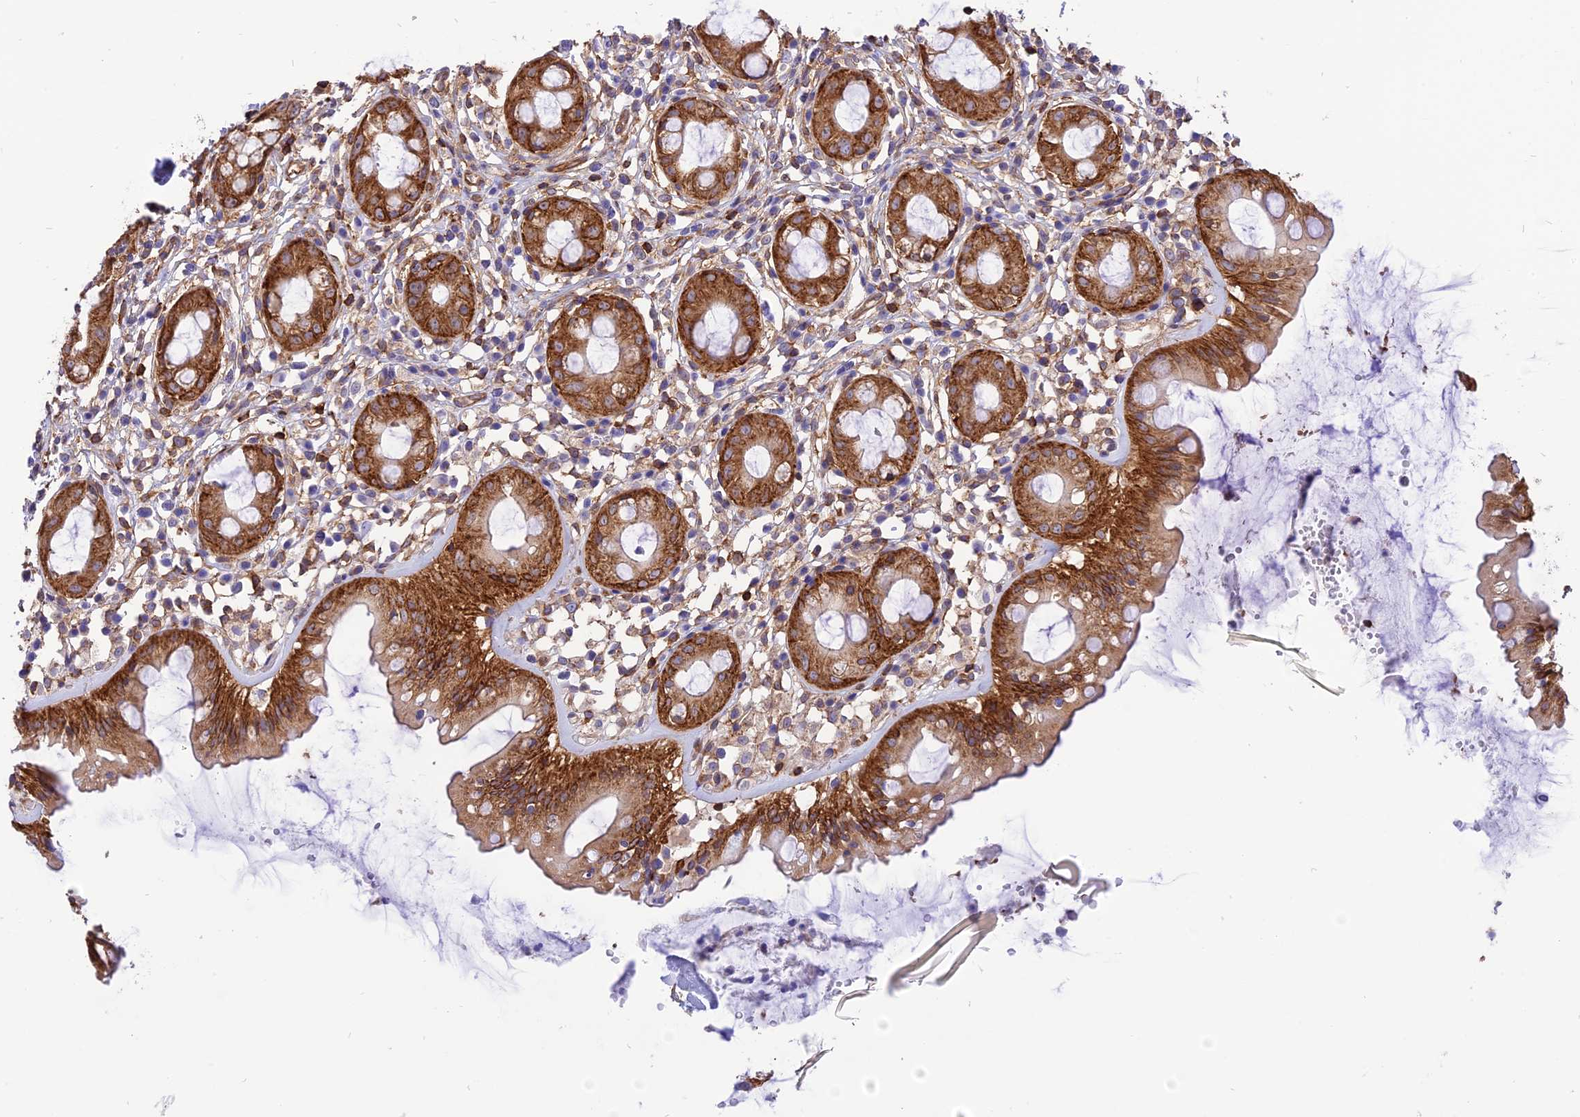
{"staining": {"intensity": "strong", "quantity": ">75%", "location": "cytoplasmic/membranous"}, "tissue": "rectum", "cell_type": "Glandular cells", "image_type": "normal", "snomed": [{"axis": "morphology", "description": "Normal tissue, NOS"}, {"axis": "topography", "description": "Rectum"}], "caption": "Immunohistochemistry image of benign rectum stained for a protein (brown), which demonstrates high levels of strong cytoplasmic/membranous positivity in about >75% of glandular cells.", "gene": "SEPTIN9", "patient": {"sex": "female", "age": 57}}